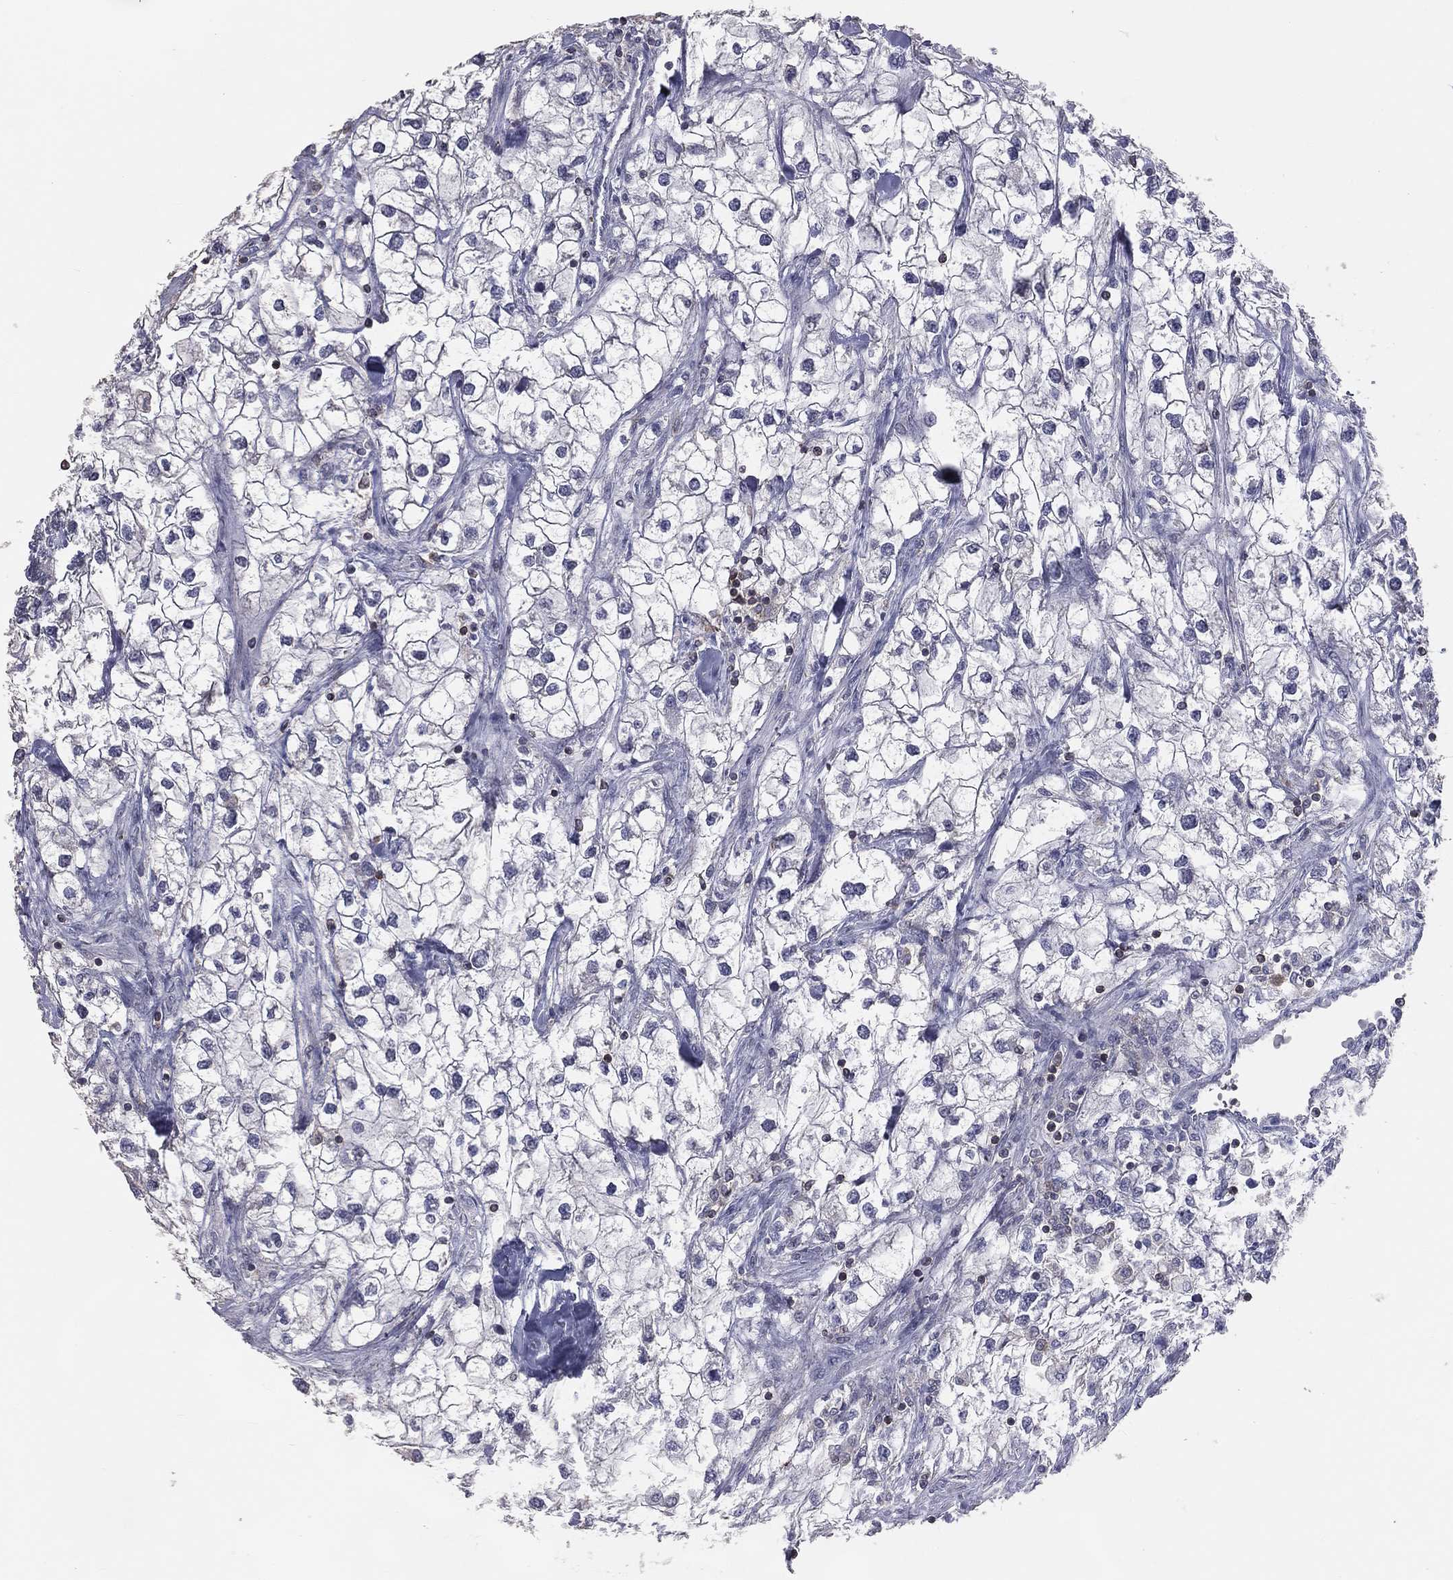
{"staining": {"intensity": "negative", "quantity": "none", "location": "none"}, "tissue": "renal cancer", "cell_type": "Tumor cells", "image_type": "cancer", "snomed": [{"axis": "morphology", "description": "Adenocarcinoma, NOS"}, {"axis": "topography", "description": "Kidney"}], "caption": "The IHC micrograph has no significant expression in tumor cells of adenocarcinoma (renal) tissue.", "gene": "PSTPIP1", "patient": {"sex": "male", "age": 59}}